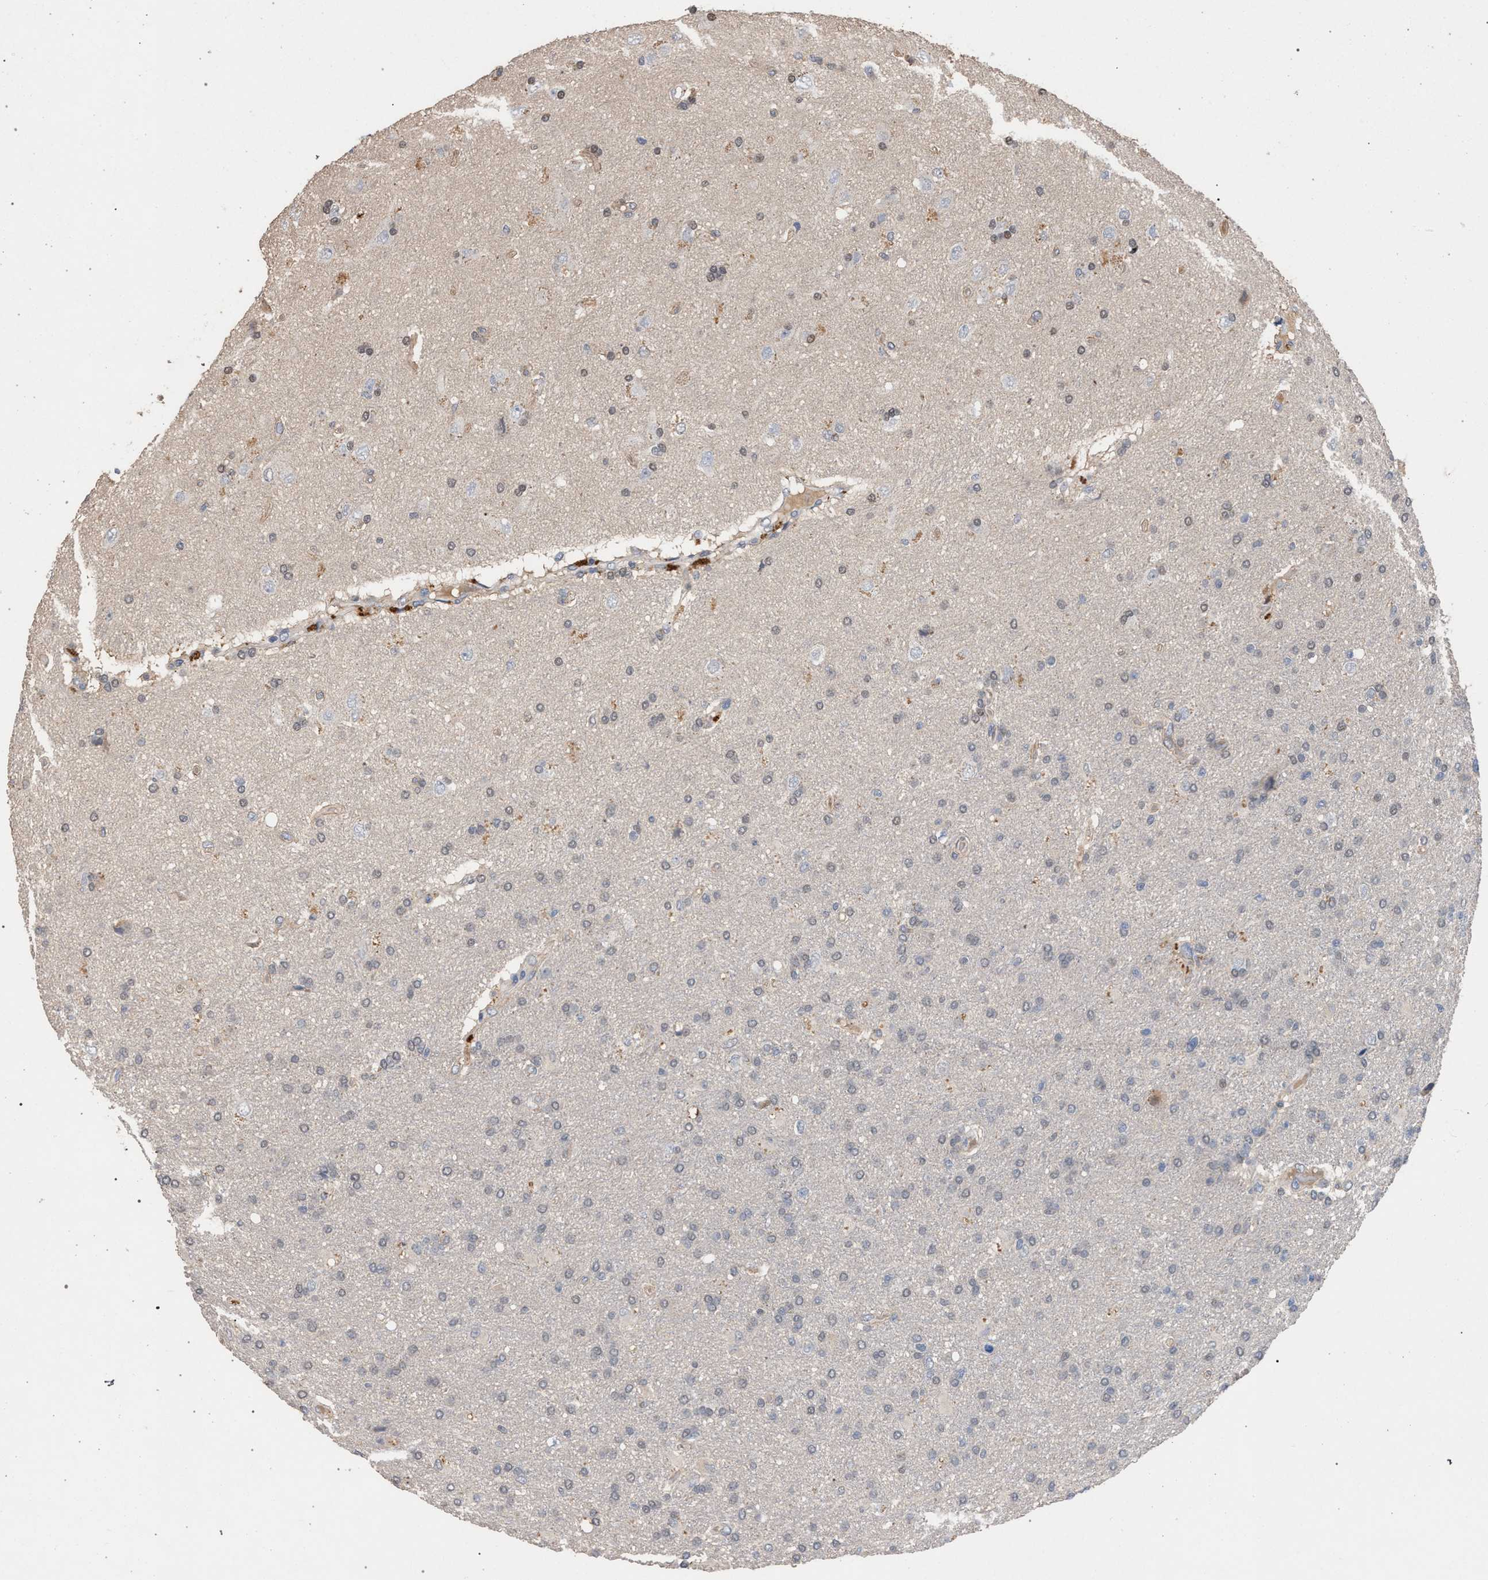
{"staining": {"intensity": "moderate", "quantity": "<25%", "location": "cytoplasmic/membranous"}, "tissue": "glioma", "cell_type": "Tumor cells", "image_type": "cancer", "snomed": [{"axis": "morphology", "description": "Glioma, malignant, High grade"}, {"axis": "topography", "description": "Brain"}], "caption": "The micrograph reveals immunohistochemical staining of malignant glioma (high-grade). There is moderate cytoplasmic/membranous positivity is seen in about <25% of tumor cells.", "gene": "TECPR1", "patient": {"sex": "male", "age": 72}}